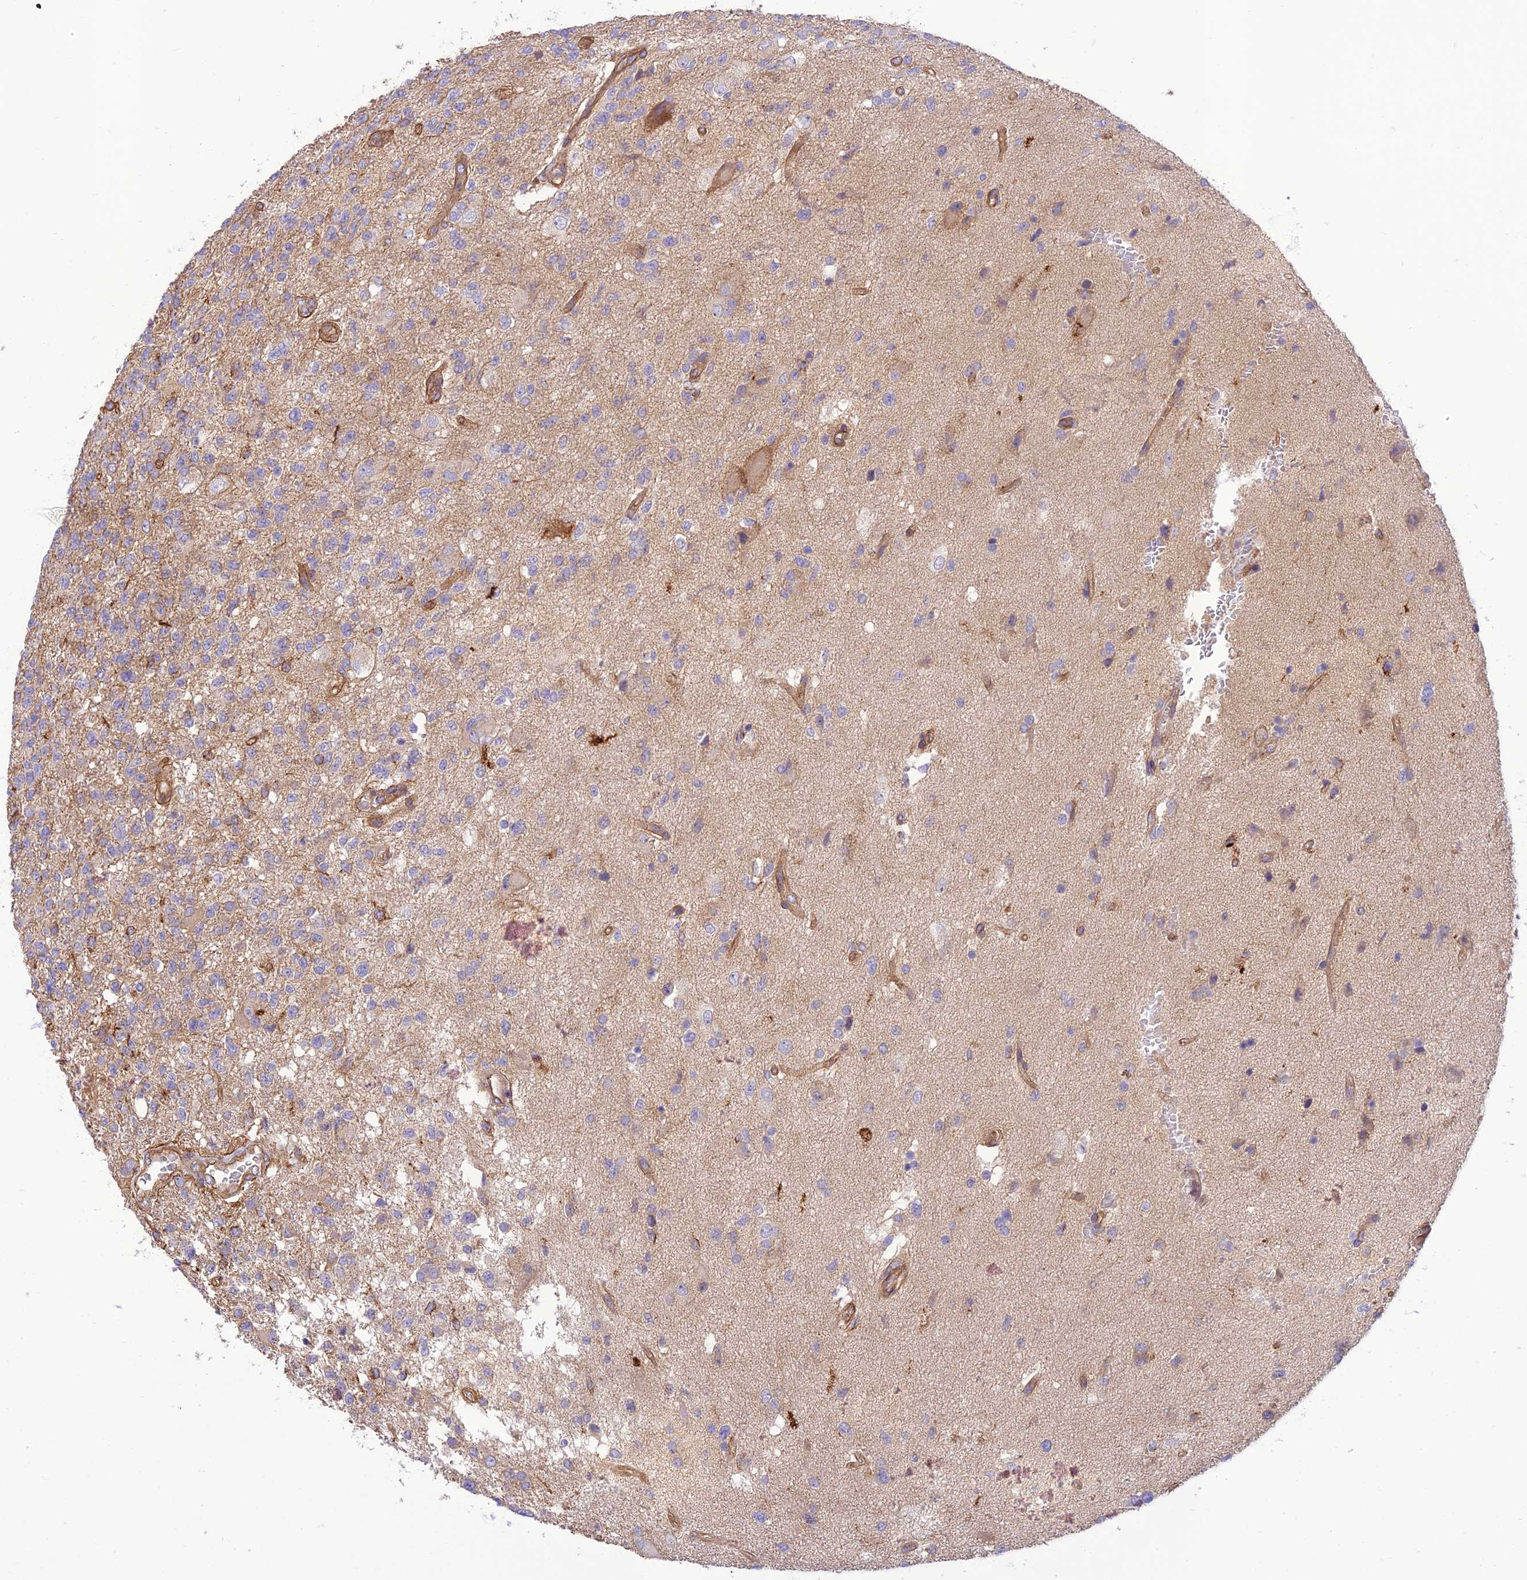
{"staining": {"intensity": "negative", "quantity": "none", "location": "none"}, "tissue": "glioma", "cell_type": "Tumor cells", "image_type": "cancer", "snomed": [{"axis": "morphology", "description": "Glioma, malignant, High grade"}, {"axis": "topography", "description": "Brain"}], "caption": "The micrograph reveals no staining of tumor cells in high-grade glioma (malignant).", "gene": "HPSE2", "patient": {"sex": "male", "age": 56}}